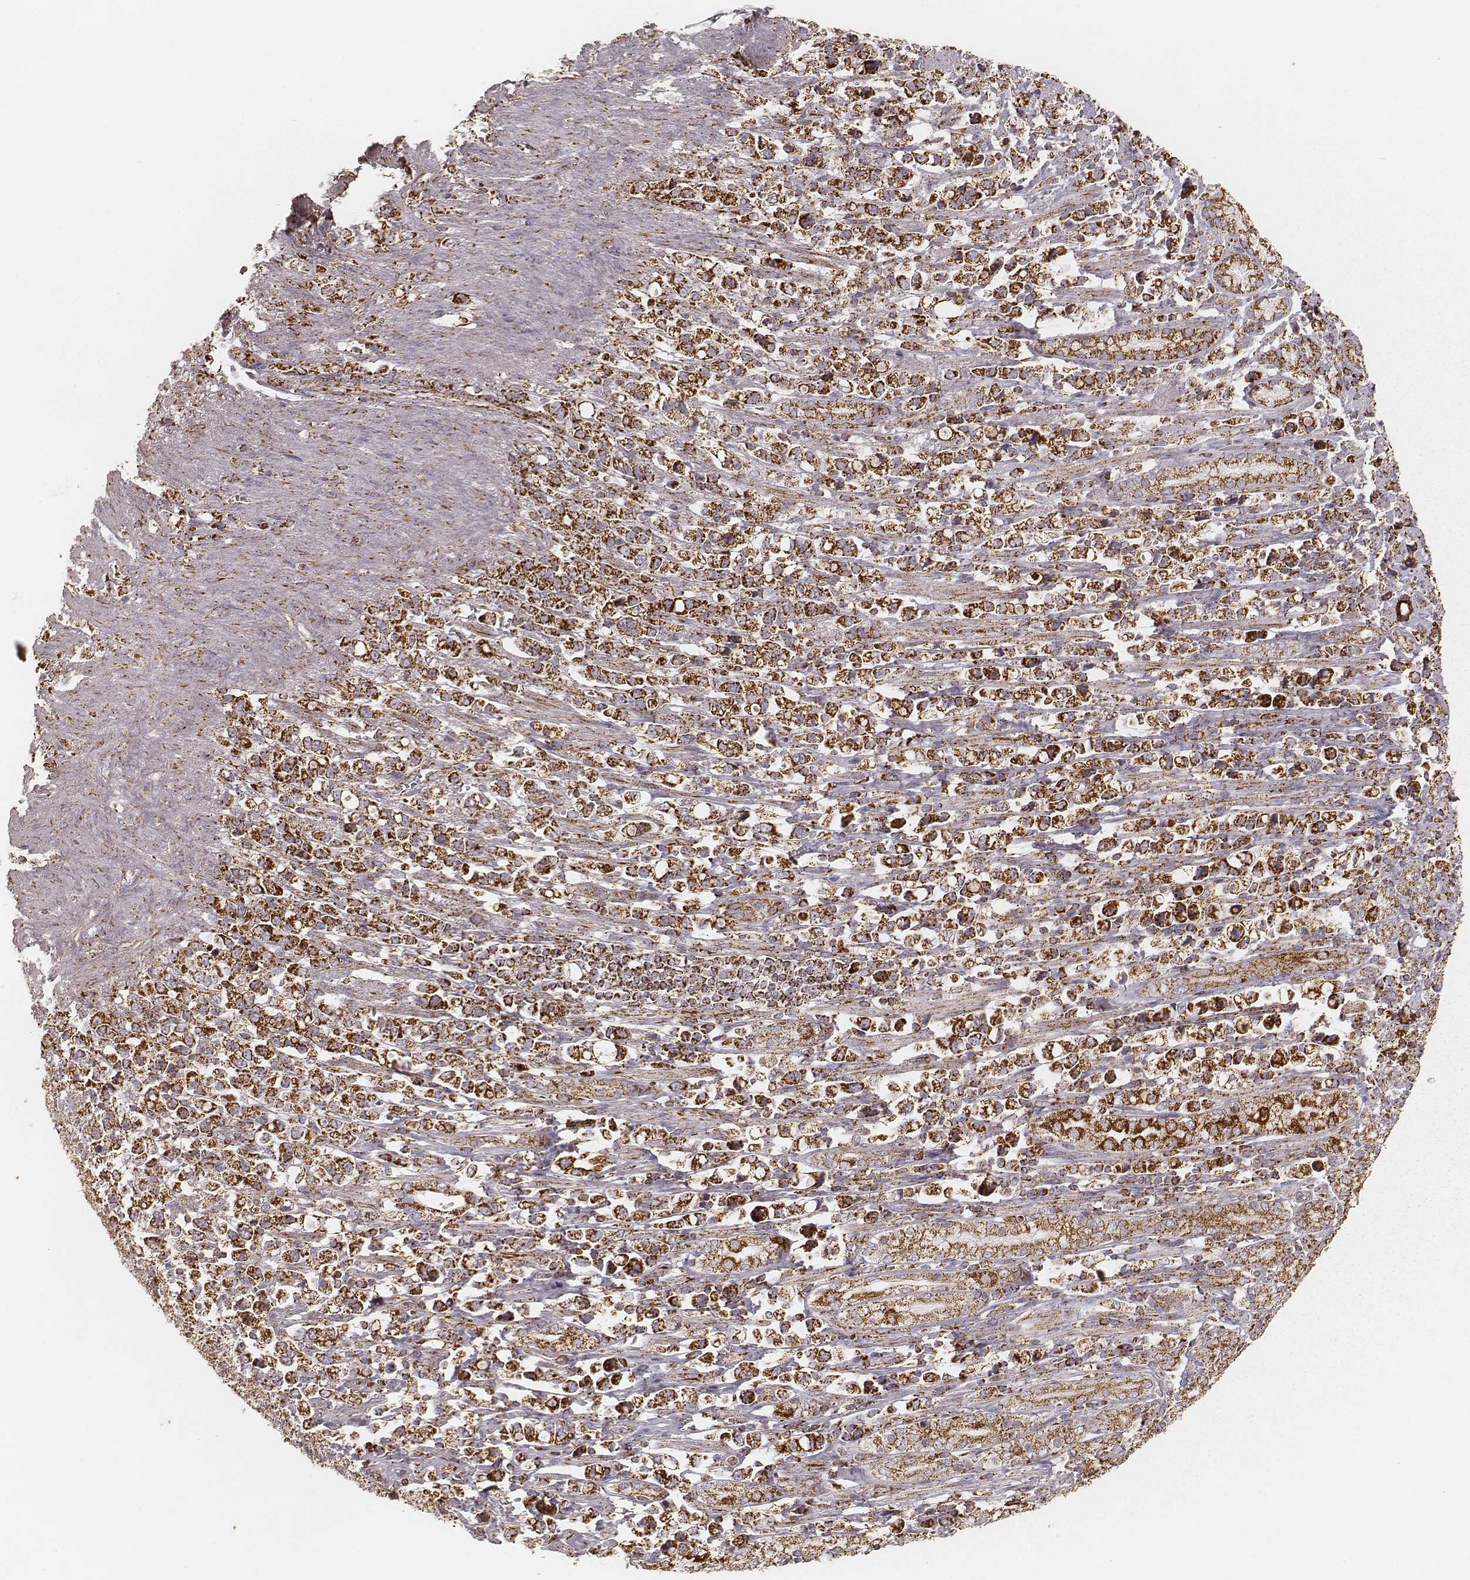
{"staining": {"intensity": "strong", "quantity": ">75%", "location": "cytoplasmic/membranous"}, "tissue": "stomach cancer", "cell_type": "Tumor cells", "image_type": "cancer", "snomed": [{"axis": "morphology", "description": "Adenocarcinoma, NOS"}, {"axis": "topography", "description": "Stomach"}], "caption": "Adenocarcinoma (stomach) tissue displays strong cytoplasmic/membranous expression in about >75% of tumor cells", "gene": "CS", "patient": {"sex": "male", "age": 63}}